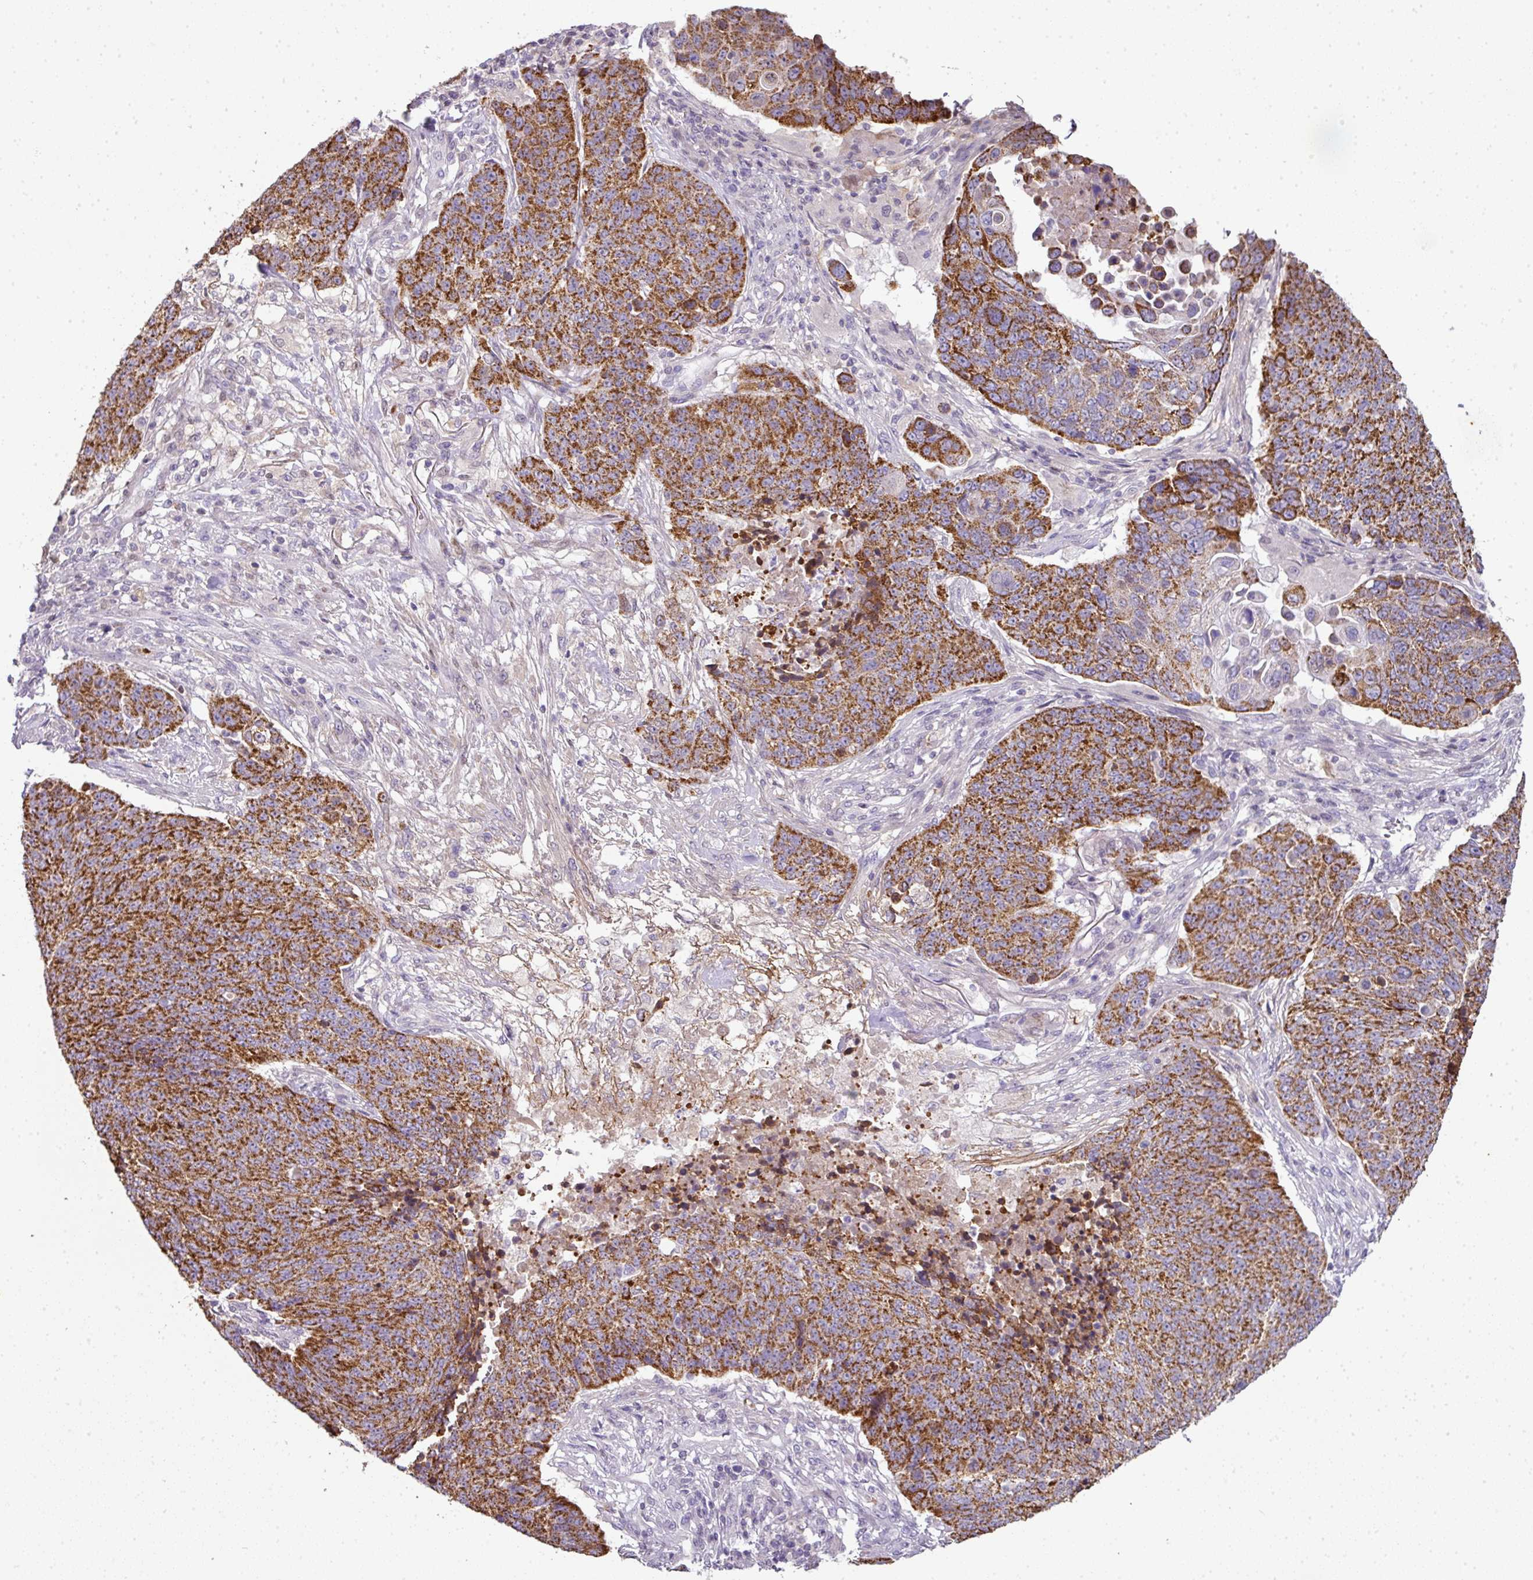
{"staining": {"intensity": "strong", "quantity": ">75%", "location": "cytoplasmic/membranous"}, "tissue": "lung cancer", "cell_type": "Tumor cells", "image_type": "cancer", "snomed": [{"axis": "morphology", "description": "Normal tissue, NOS"}, {"axis": "morphology", "description": "Squamous cell carcinoma, NOS"}, {"axis": "topography", "description": "Lymph node"}, {"axis": "topography", "description": "Lung"}], "caption": "Tumor cells reveal high levels of strong cytoplasmic/membranous expression in approximately >75% of cells in human lung squamous cell carcinoma. (Brightfield microscopy of DAB IHC at high magnification).", "gene": "ANKRD18A", "patient": {"sex": "male", "age": 66}}